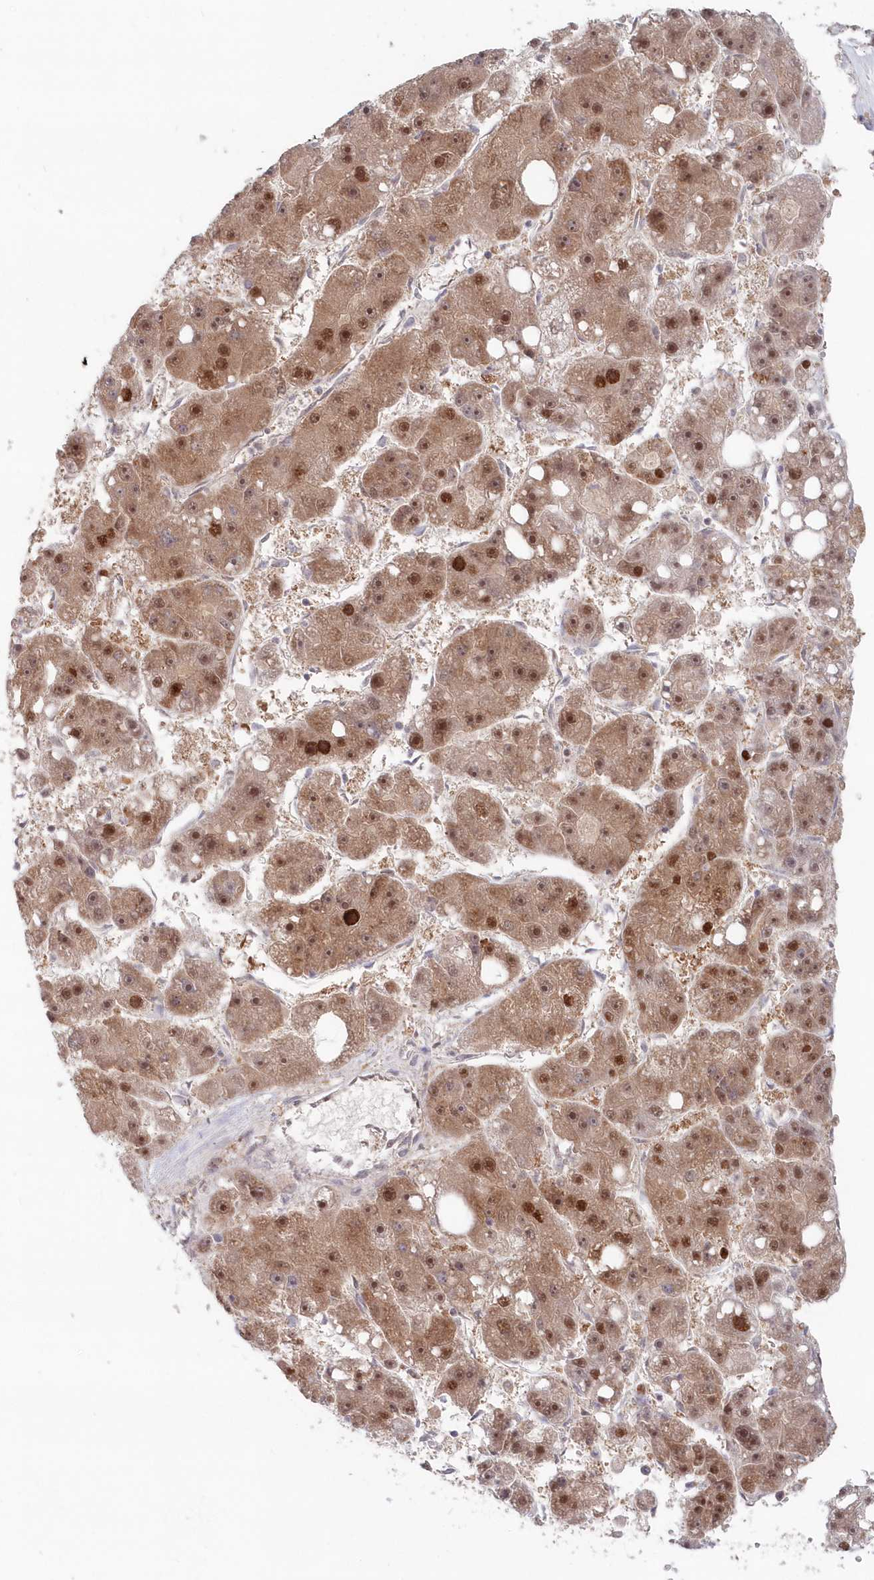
{"staining": {"intensity": "moderate", "quantity": ">75%", "location": "cytoplasmic/membranous,nuclear"}, "tissue": "liver cancer", "cell_type": "Tumor cells", "image_type": "cancer", "snomed": [{"axis": "morphology", "description": "Carcinoma, Hepatocellular, NOS"}, {"axis": "topography", "description": "Liver"}], "caption": "An immunohistochemistry (IHC) micrograph of neoplastic tissue is shown. Protein staining in brown highlights moderate cytoplasmic/membranous and nuclear positivity in liver hepatocellular carcinoma within tumor cells.", "gene": "ABHD14B", "patient": {"sex": "female", "age": 61}}